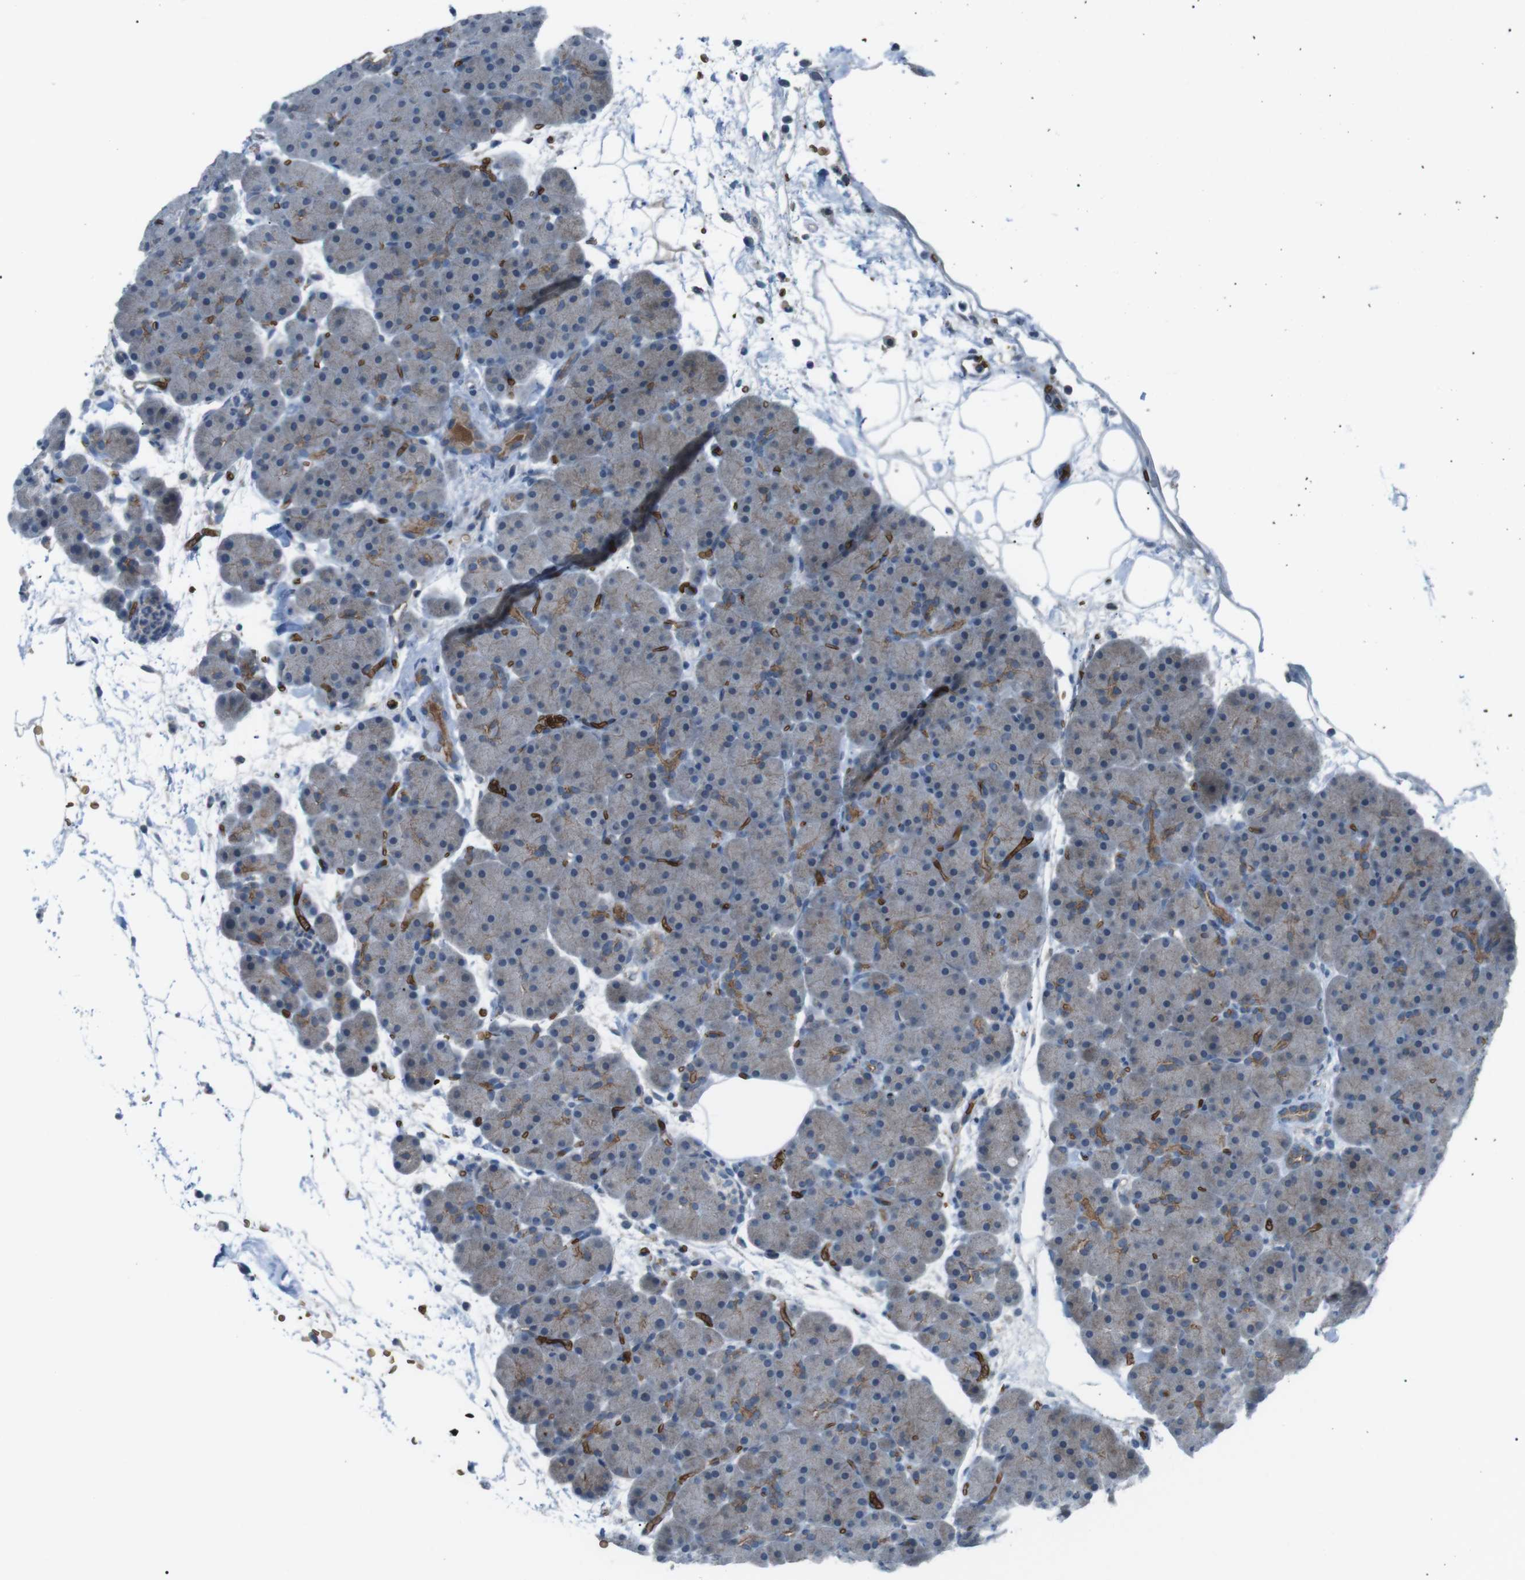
{"staining": {"intensity": "moderate", "quantity": "<25%", "location": "cytoplasmic/membranous"}, "tissue": "pancreas", "cell_type": "Exocrine glandular cells", "image_type": "normal", "snomed": [{"axis": "morphology", "description": "Normal tissue, NOS"}, {"axis": "topography", "description": "Pancreas"}], "caption": "A brown stain shows moderate cytoplasmic/membranous staining of a protein in exocrine glandular cells of unremarkable pancreas. (brown staining indicates protein expression, while blue staining denotes nuclei).", "gene": "SPTA1", "patient": {"sex": "male", "age": 66}}